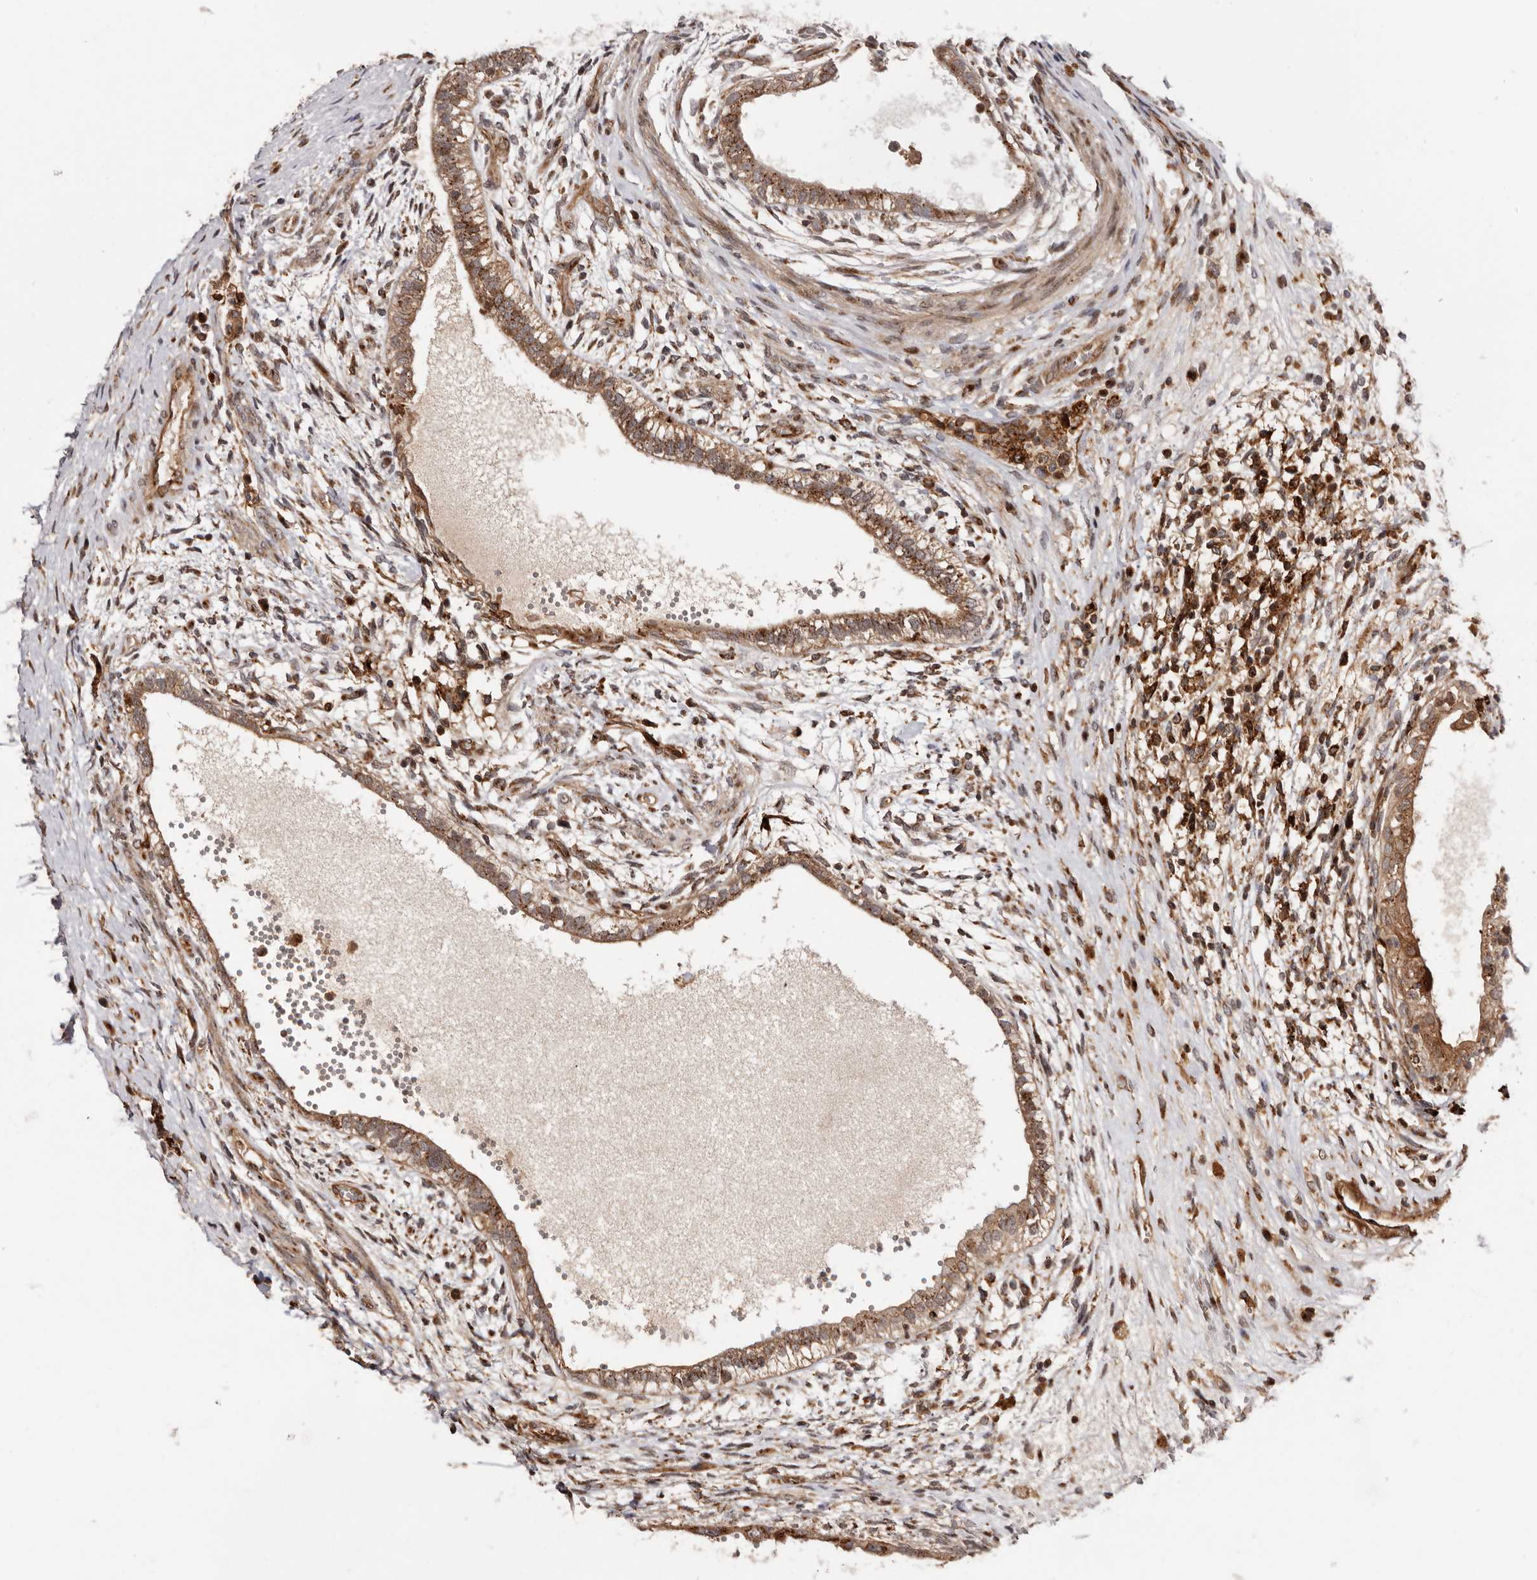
{"staining": {"intensity": "moderate", "quantity": ">75%", "location": "cytoplasmic/membranous"}, "tissue": "testis cancer", "cell_type": "Tumor cells", "image_type": "cancer", "snomed": [{"axis": "morphology", "description": "Carcinoma, Embryonal, NOS"}, {"axis": "topography", "description": "Testis"}], "caption": "Tumor cells exhibit medium levels of moderate cytoplasmic/membranous expression in about >75% of cells in testis cancer (embryonal carcinoma). The staining was performed using DAB (3,3'-diaminobenzidine), with brown indicating positive protein expression. Nuclei are stained blue with hematoxylin.", "gene": "GPR27", "patient": {"sex": "male", "age": 26}}